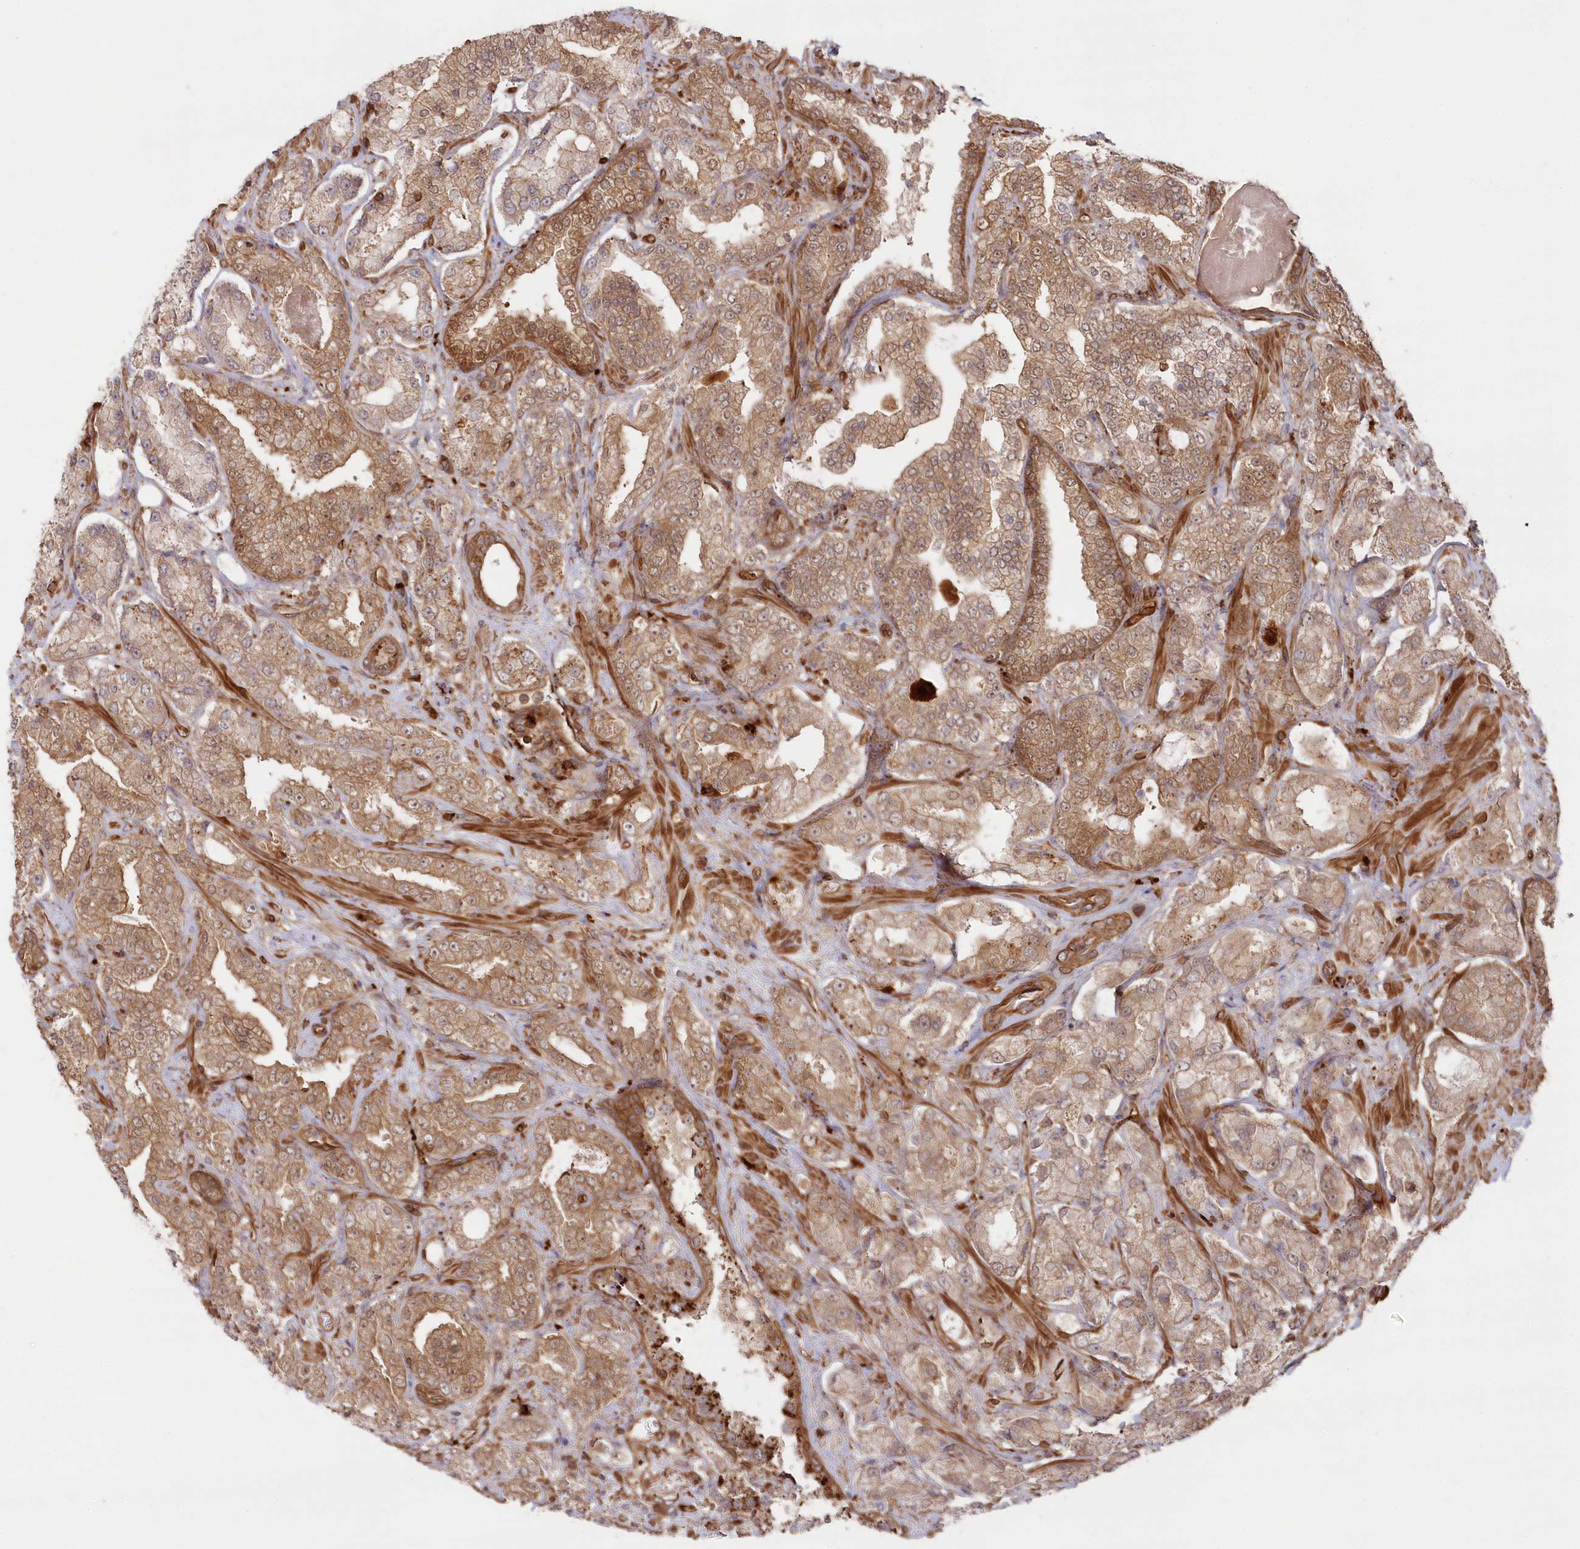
{"staining": {"intensity": "moderate", "quantity": ">75%", "location": "cytoplasmic/membranous"}, "tissue": "prostate cancer", "cell_type": "Tumor cells", "image_type": "cancer", "snomed": [{"axis": "morphology", "description": "Adenocarcinoma, High grade"}, {"axis": "topography", "description": "Prostate"}], "caption": "A histopathology image showing moderate cytoplasmic/membranous expression in about >75% of tumor cells in prostate cancer (high-grade adenocarcinoma), as visualized by brown immunohistochemical staining.", "gene": "RGCC", "patient": {"sex": "male", "age": 64}}